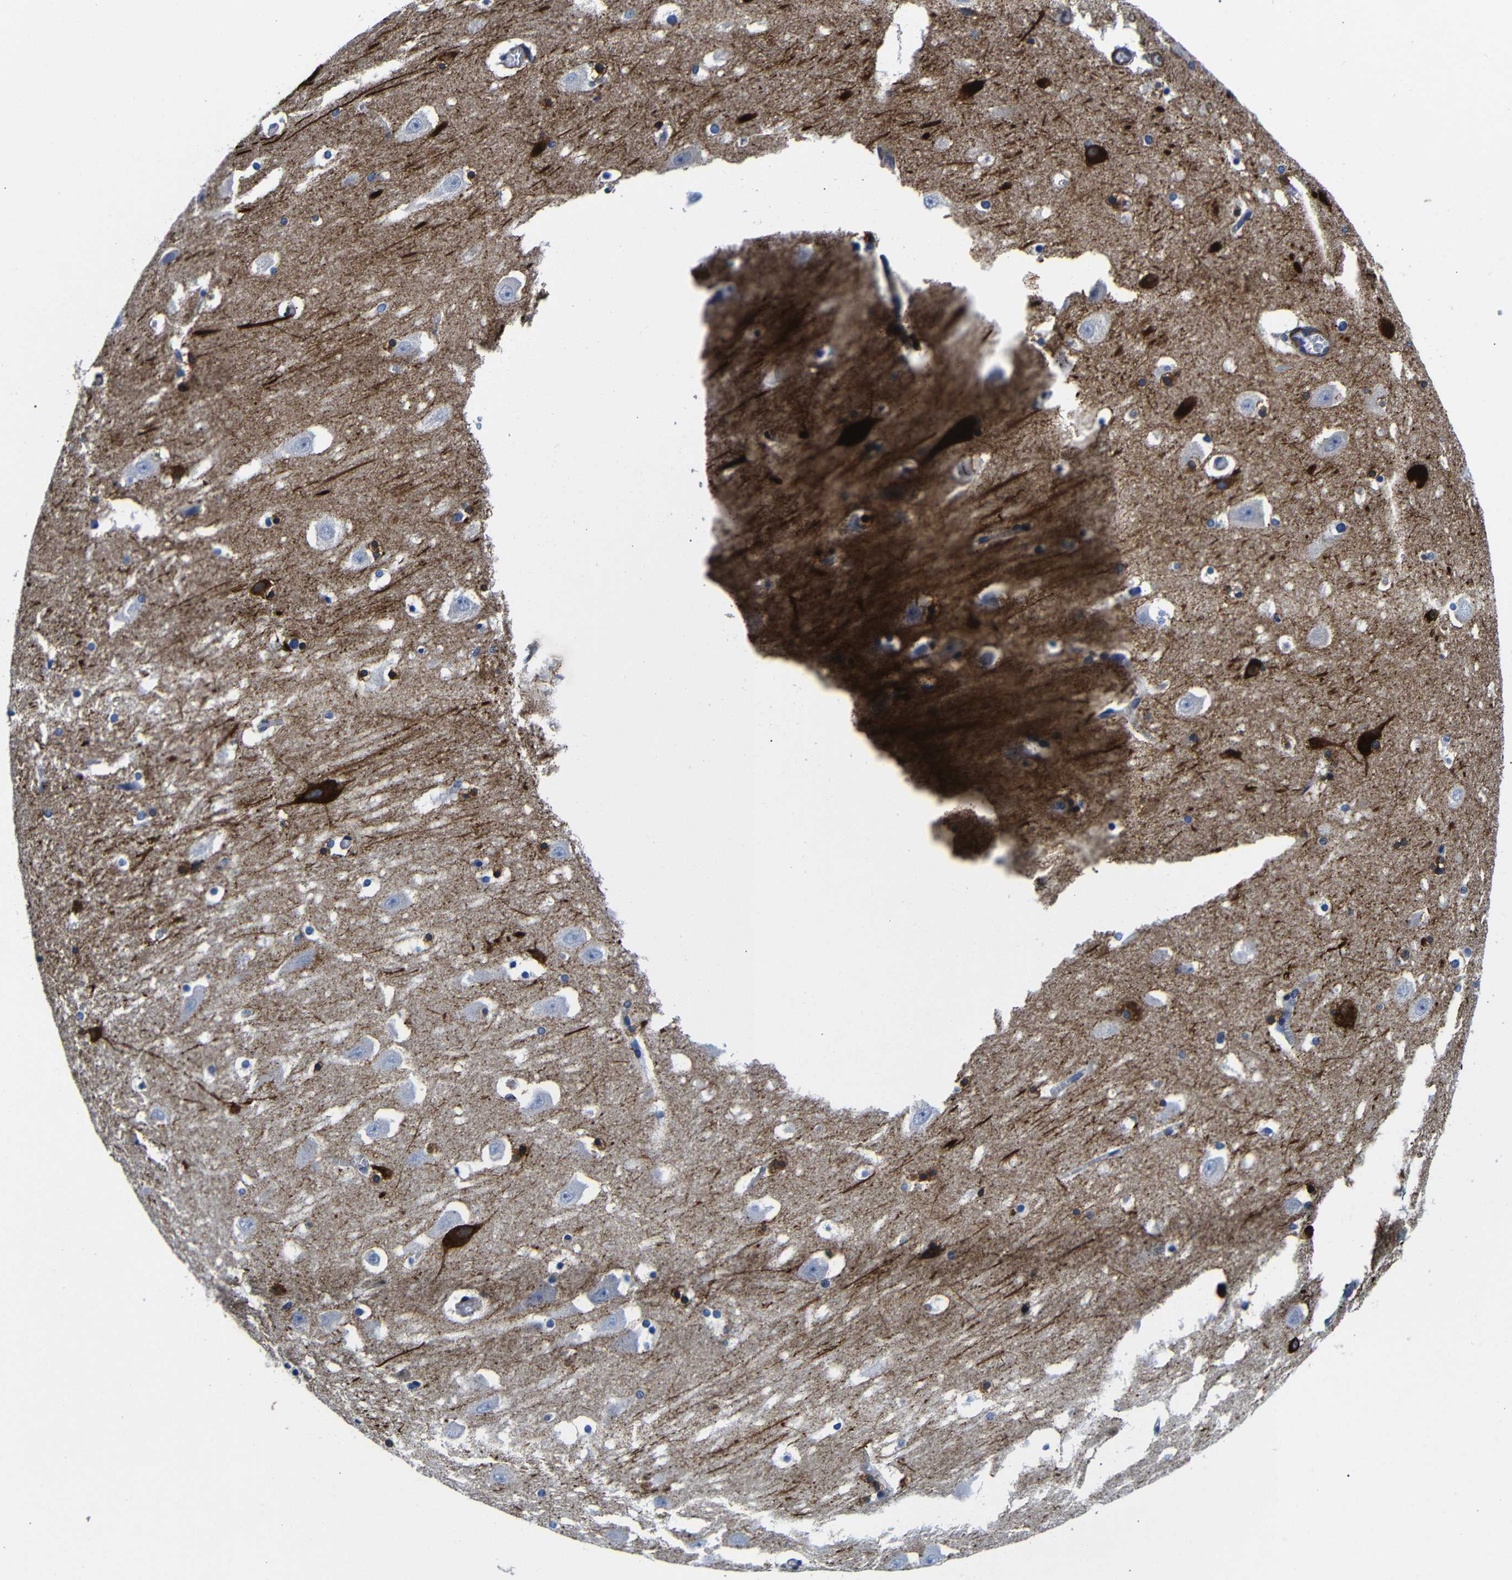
{"staining": {"intensity": "strong", "quantity": "<25%", "location": "cytoplasmic/membranous"}, "tissue": "hippocampus", "cell_type": "Glial cells", "image_type": "normal", "snomed": [{"axis": "morphology", "description": "Normal tissue, NOS"}, {"axis": "topography", "description": "Hippocampus"}], "caption": "Strong cytoplasmic/membranous positivity for a protein is identified in about <25% of glial cells of unremarkable hippocampus using immunohistochemistry (IHC).", "gene": "LRIG1", "patient": {"sex": "male", "age": 45}}